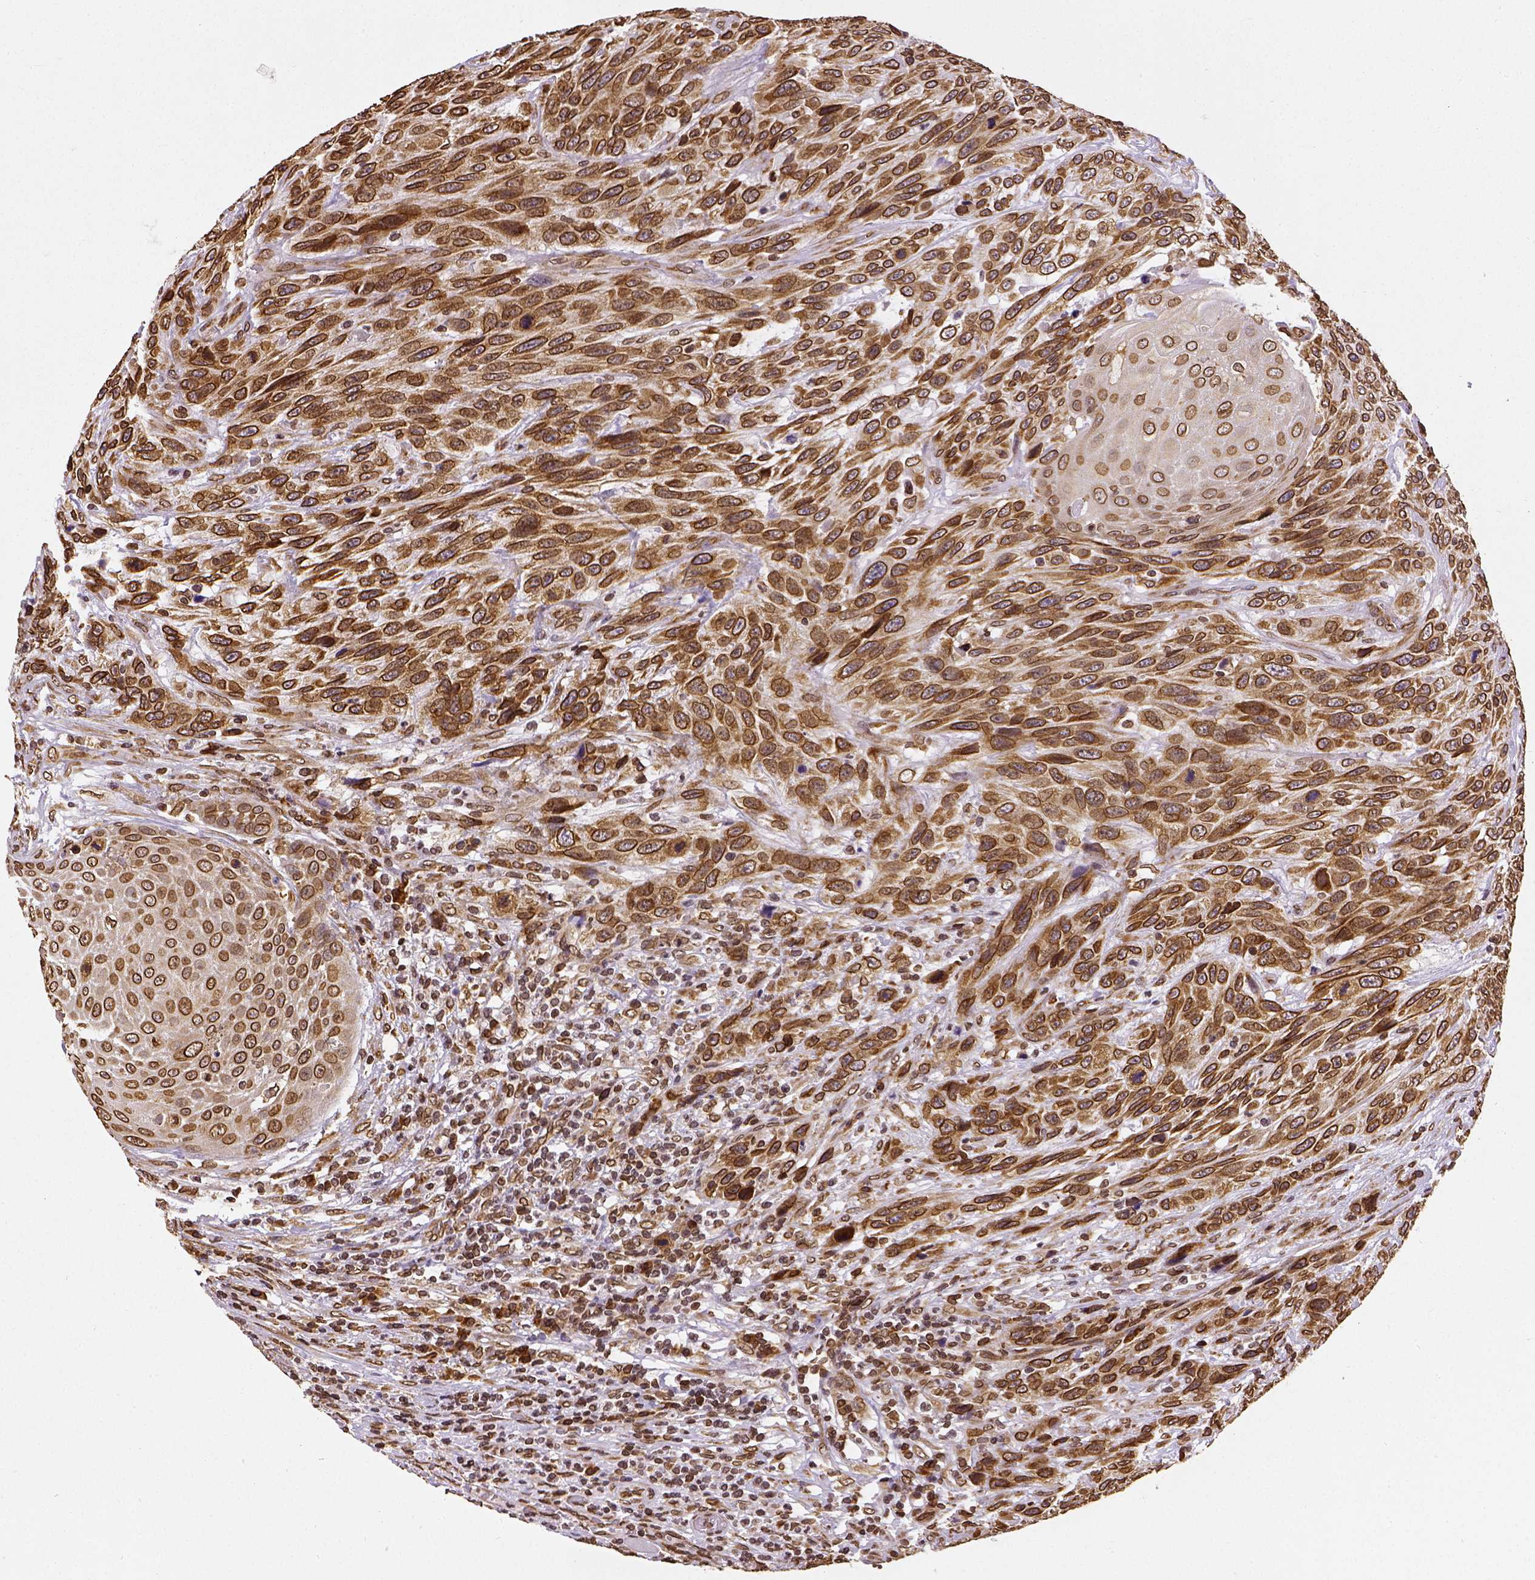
{"staining": {"intensity": "strong", "quantity": ">75%", "location": "cytoplasmic/membranous,nuclear"}, "tissue": "urothelial cancer", "cell_type": "Tumor cells", "image_type": "cancer", "snomed": [{"axis": "morphology", "description": "Urothelial carcinoma, High grade"}, {"axis": "topography", "description": "Urinary bladder"}], "caption": "Tumor cells exhibit high levels of strong cytoplasmic/membranous and nuclear expression in about >75% of cells in human high-grade urothelial carcinoma.", "gene": "MTDH", "patient": {"sex": "female", "age": 70}}